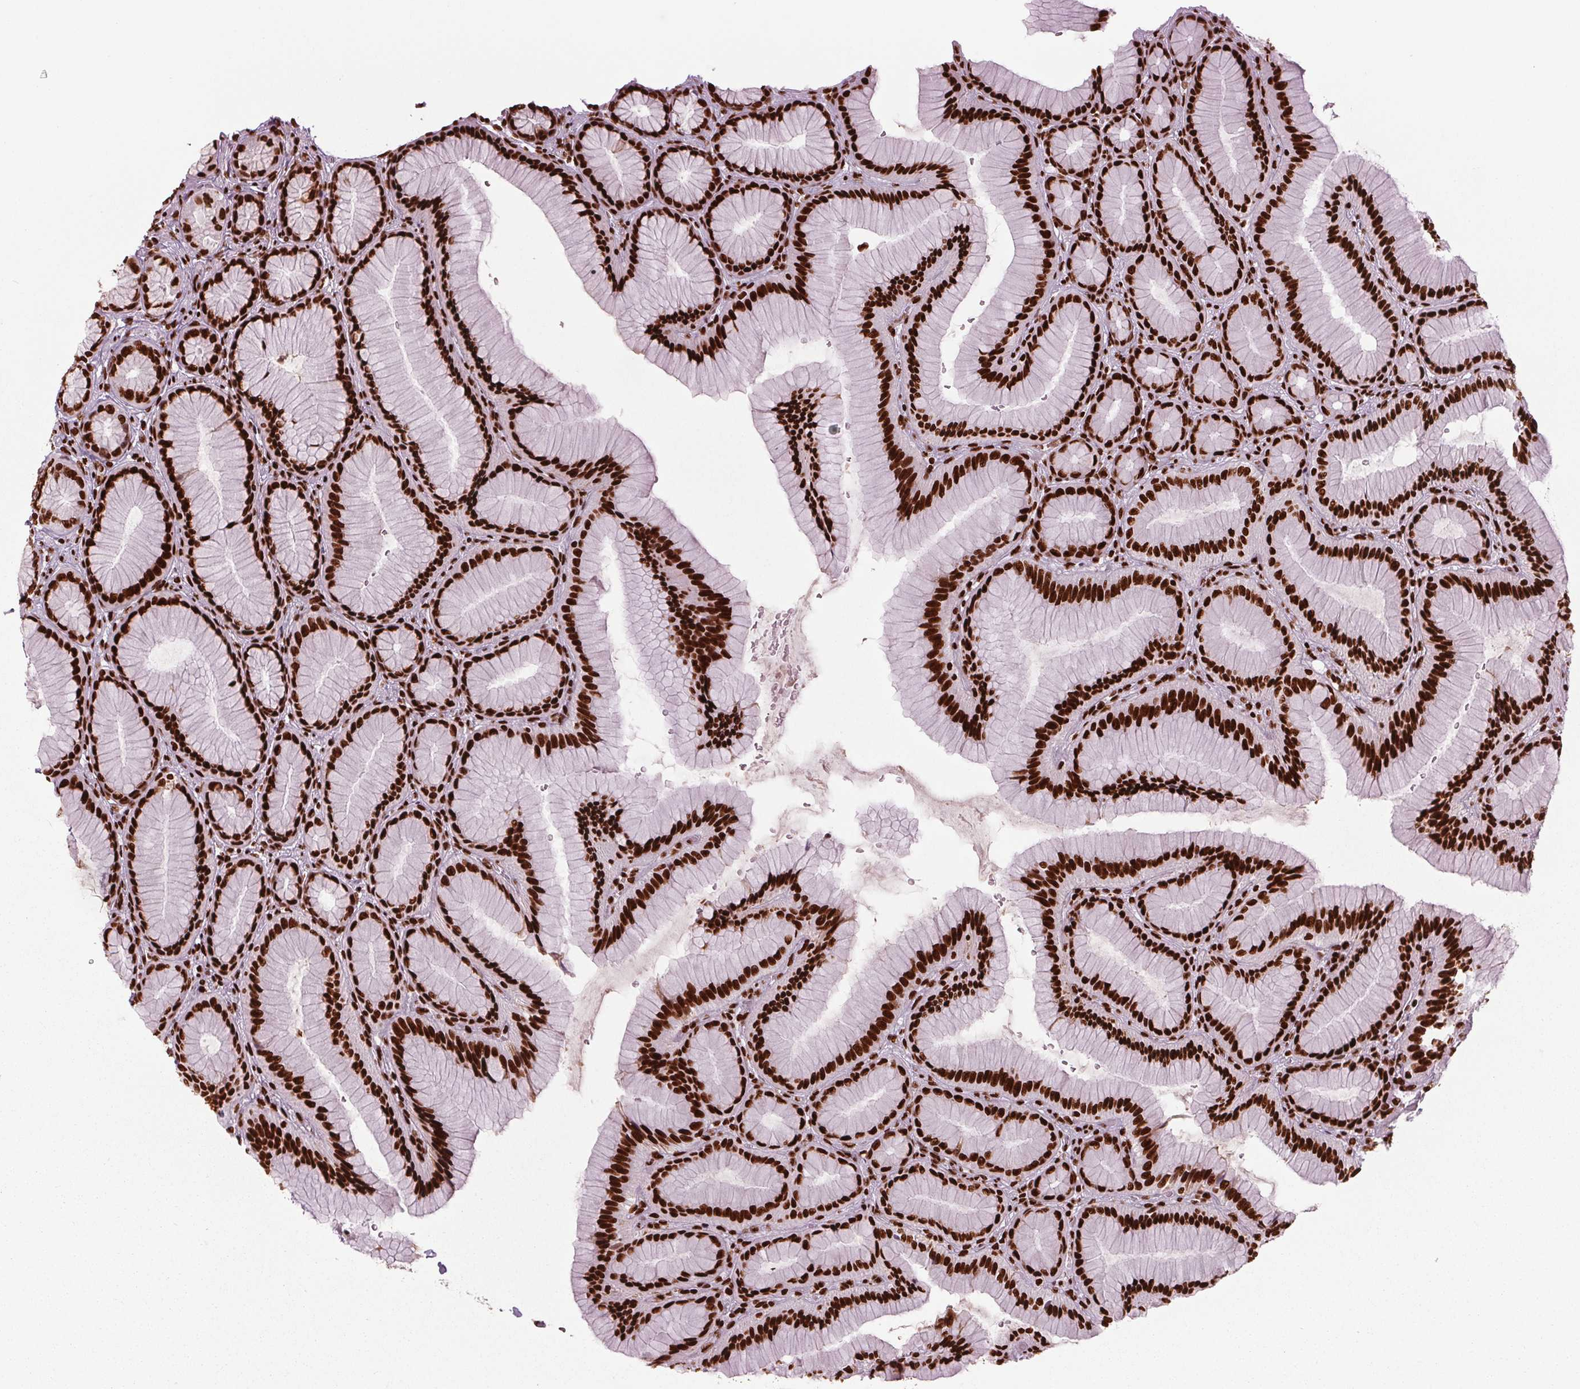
{"staining": {"intensity": "strong", "quantity": ">75%", "location": "nuclear"}, "tissue": "stomach", "cell_type": "Glandular cells", "image_type": "normal", "snomed": [{"axis": "morphology", "description": "Normal tissue, NOS"}, {"axis": "morphology", "description": "Adenocarcinoma, NOS"}, {"axis": "morphology", "description": "Adenocarcinoma, High grade"}, {"axis": "topography", "description": "Stomach, upper"}, {"axis": "topography", "description": "Stomach"}], "caption": "IHC of normal stomach reveals high levels of strong nuclear expression in approximately >75% of glandular cells.", "gene": "BRD4", "patient": {"sex": "female", "age": 65}}